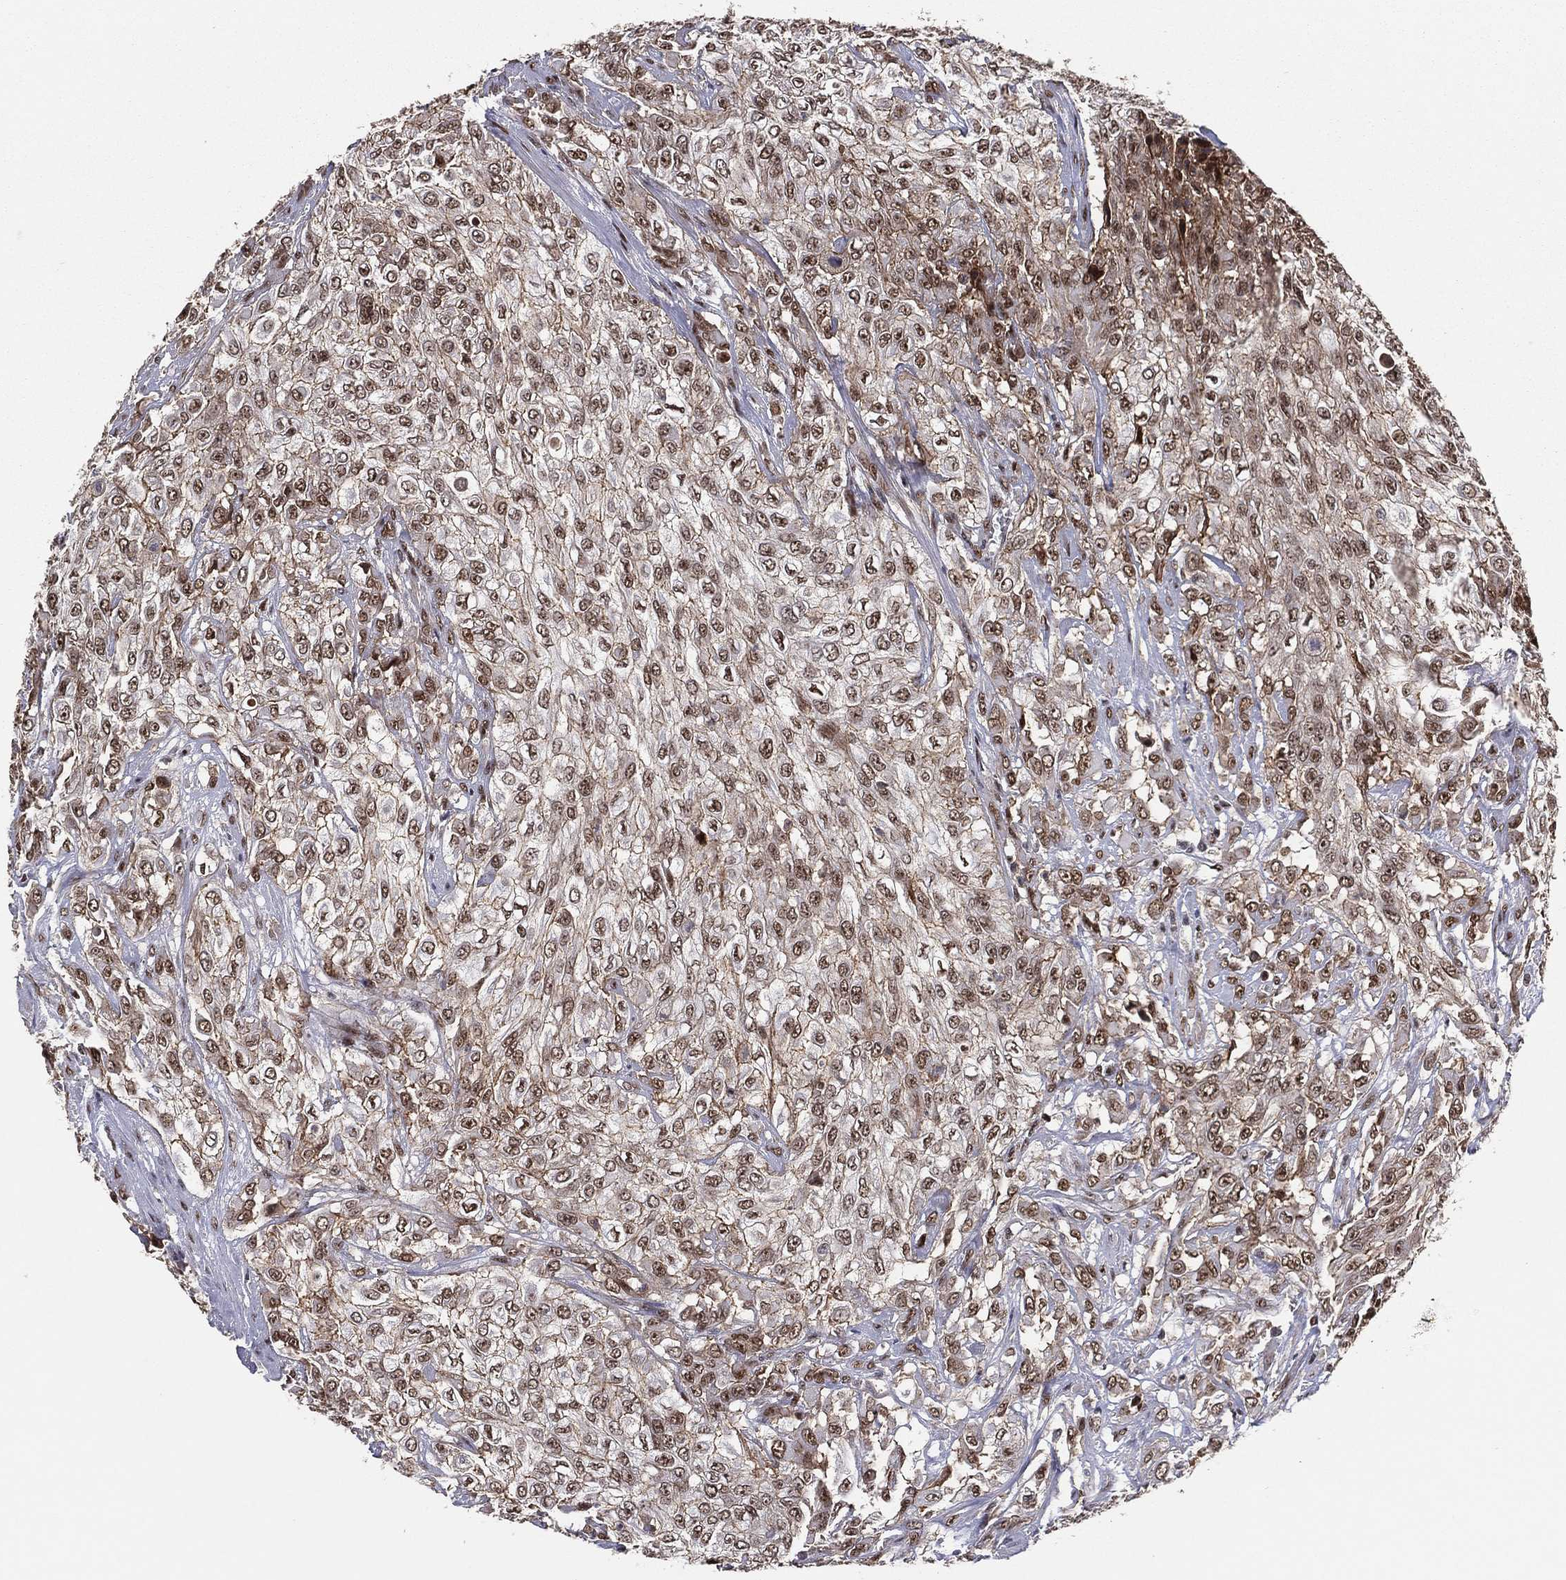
{"staining": {"intensity": "moderate", "quantity": "25%-75%", "location": "nuclear"}, "tissue": "urothelial cancer", "cell_type": "Tumor cells", "image_type": "cancer", "snomed": [{"axis": "morphology", "description": "Urothelial carcinoma, High grade"}, {"axis": "topography", "description": "Urinary bladder"}], "caption": "About 25%-75% of tumor cells in human urothelial cancer reveal moderate nuclear protein expression as visualized by brown immunohistochemical staining.", "gene": "GPALPP1", "patient": {"sex": "male", "age": 57}}